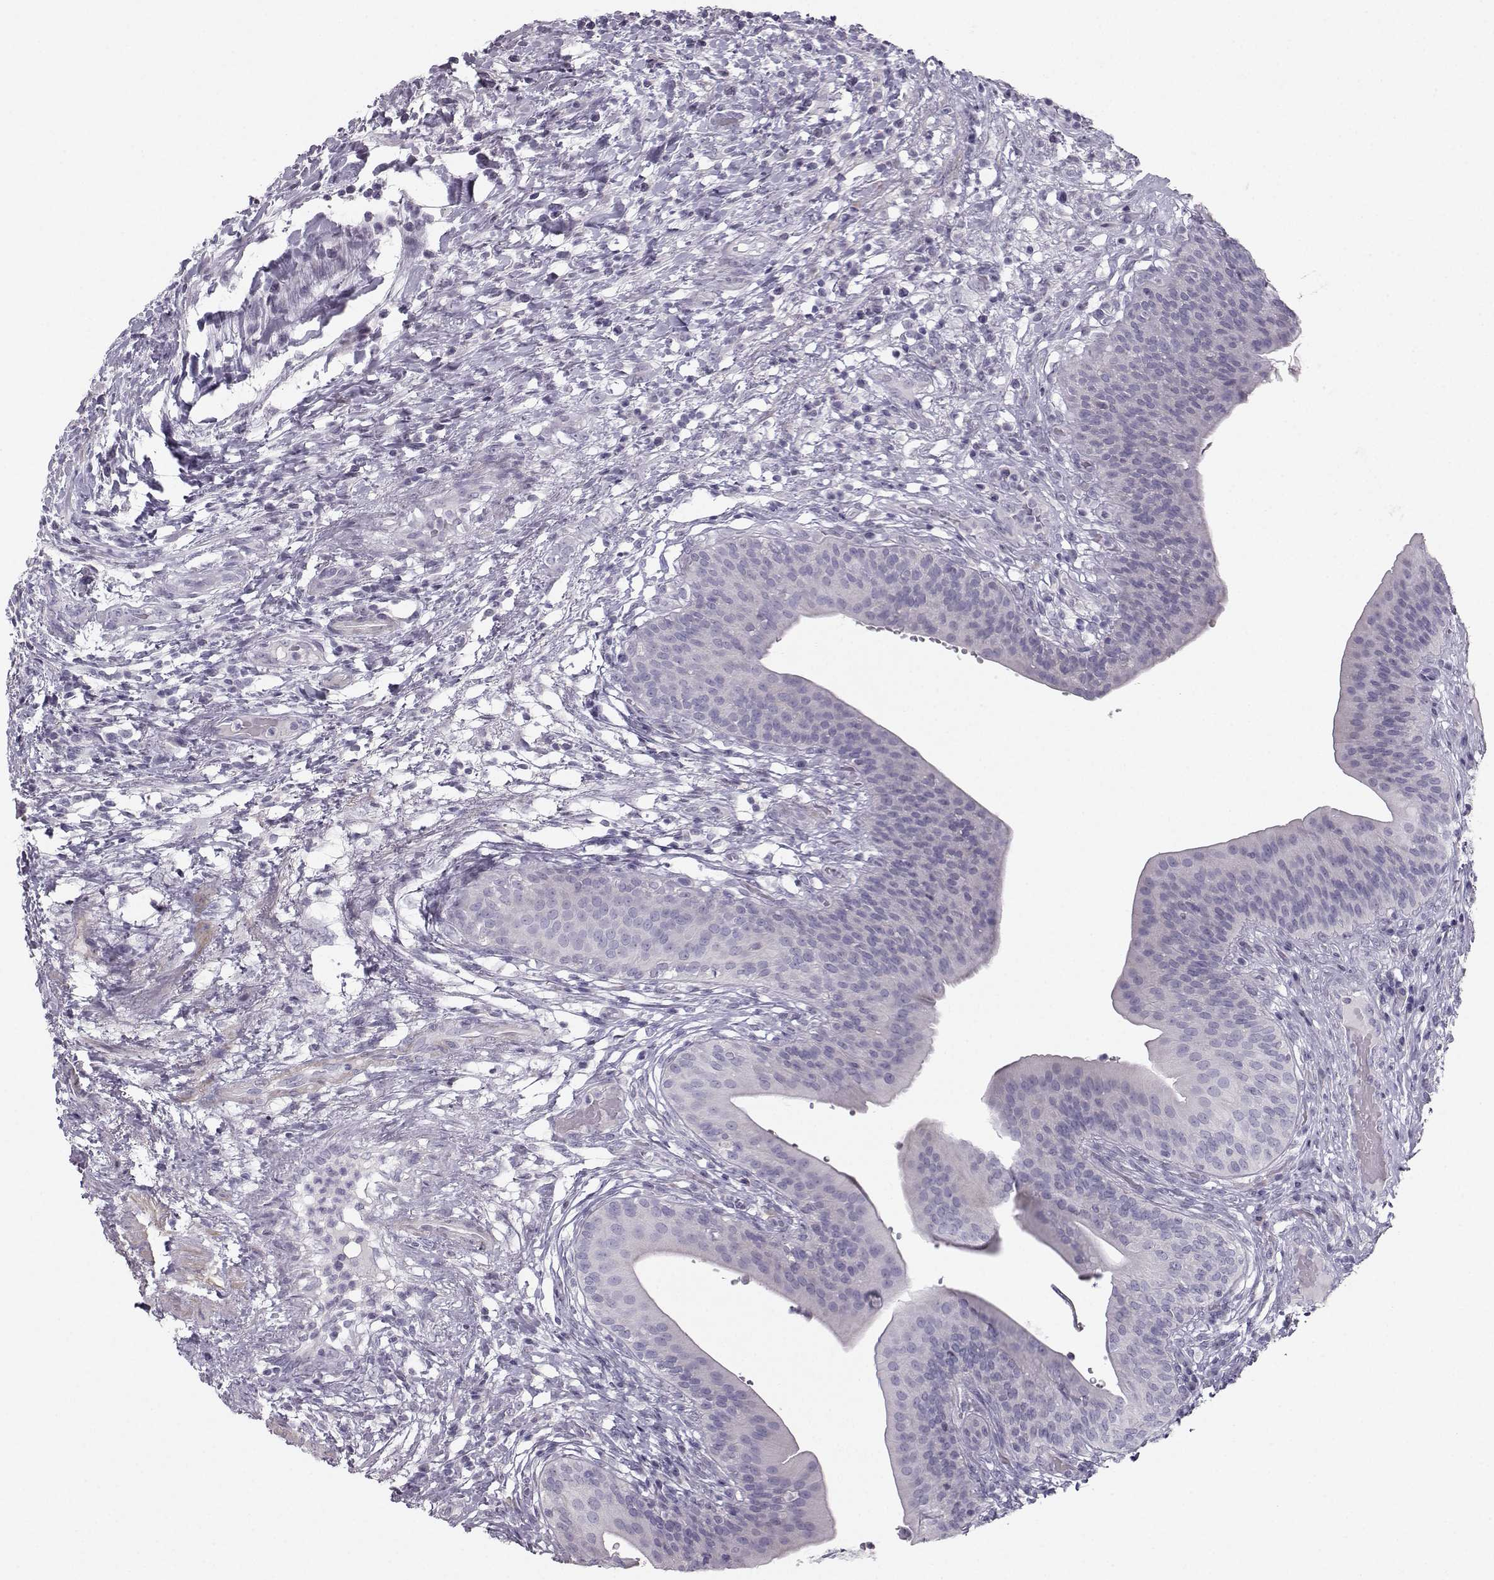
{"staining": {"intensity": "weak", "quantity": "25%-75%", "location": "cytoplasmic/membranous"}, "tissue": "urinary bladder", "cell_type": "Urothelial cells", "image_type": "normal", "snomed": [{"axis": "morphology", "description": "Normal tissue, NOS"}, {"axis": "topography", "description": "Urinary bladder"}], "caption": "DAB immunohistochemical staining of normal human urinary bladder shows weak cytoplasmic/membranous protein staining in about 25%-75% of urothelial cells. (Stains: DAB (3,3'-diaminobenzidine) in brown, nuclei in blue, Microscopy: brightfield microscopy at high magnification).", "gene": "CASR", "patient": {"sex": "male", "age": 66}}